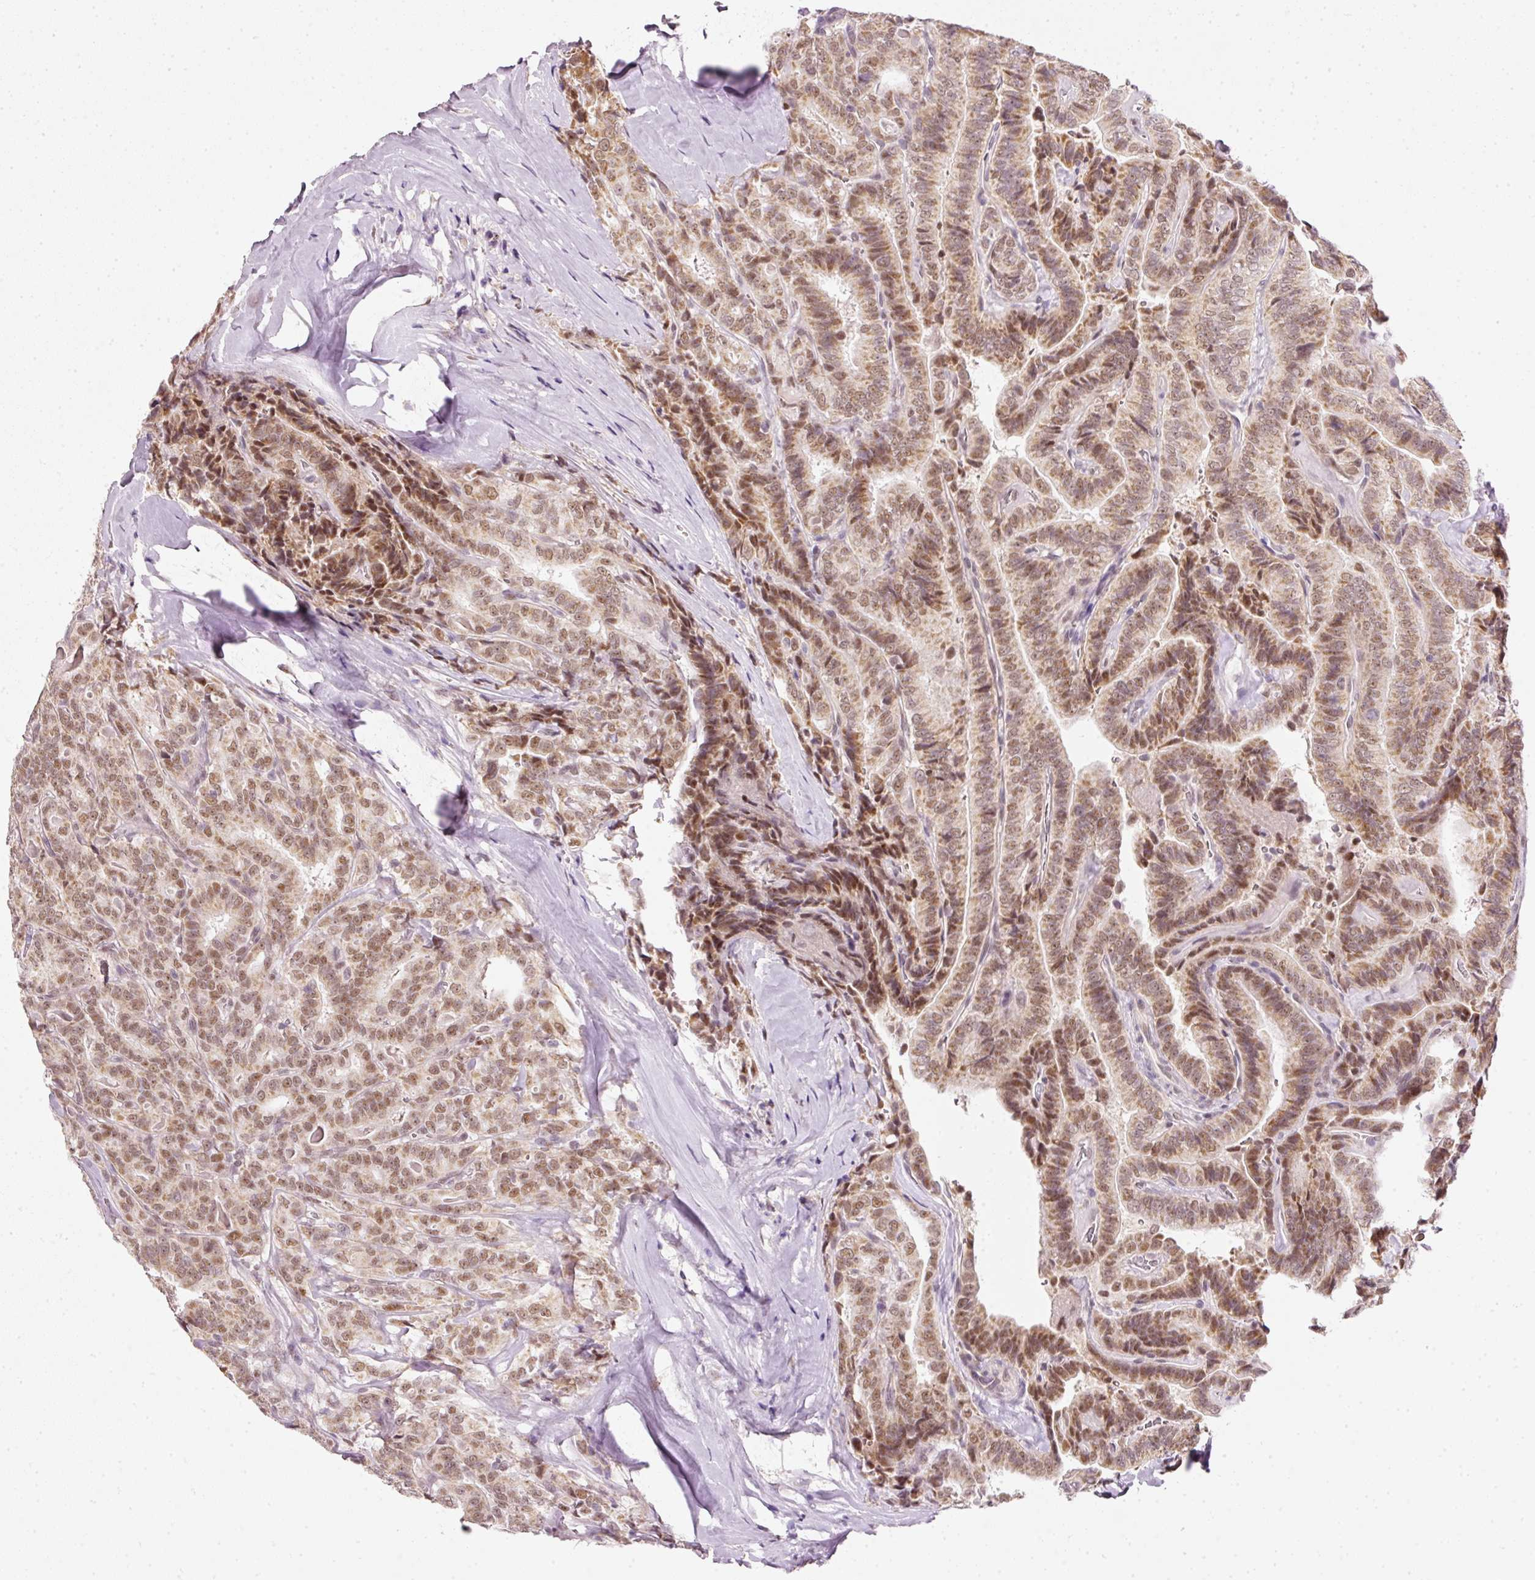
{"staining": {"intensity": "moderate", "quantity": ">75%", "location": "cytoplasmic/membranous,nuclear"}, "tissue": "thyroid cancer", "cell_type": "Tumor cells", "image_type": "cancer", "snomed": [{"axis": "morphology", "description": "Papillary adenocarcinoma, NOS"}, {"axis": "topography", "description": "Thyroid gland"}], "caption": "Papillary adenocarcinoma (thyroid) stained with DAB immunohistochemistry demonstrates medium levels of moderate cytoplasmic/membranous and nuclear positivity in approximately >75% of tumor cells.", "gene": "FSTL3", "patient": {"sex": "male", "age": 61}}